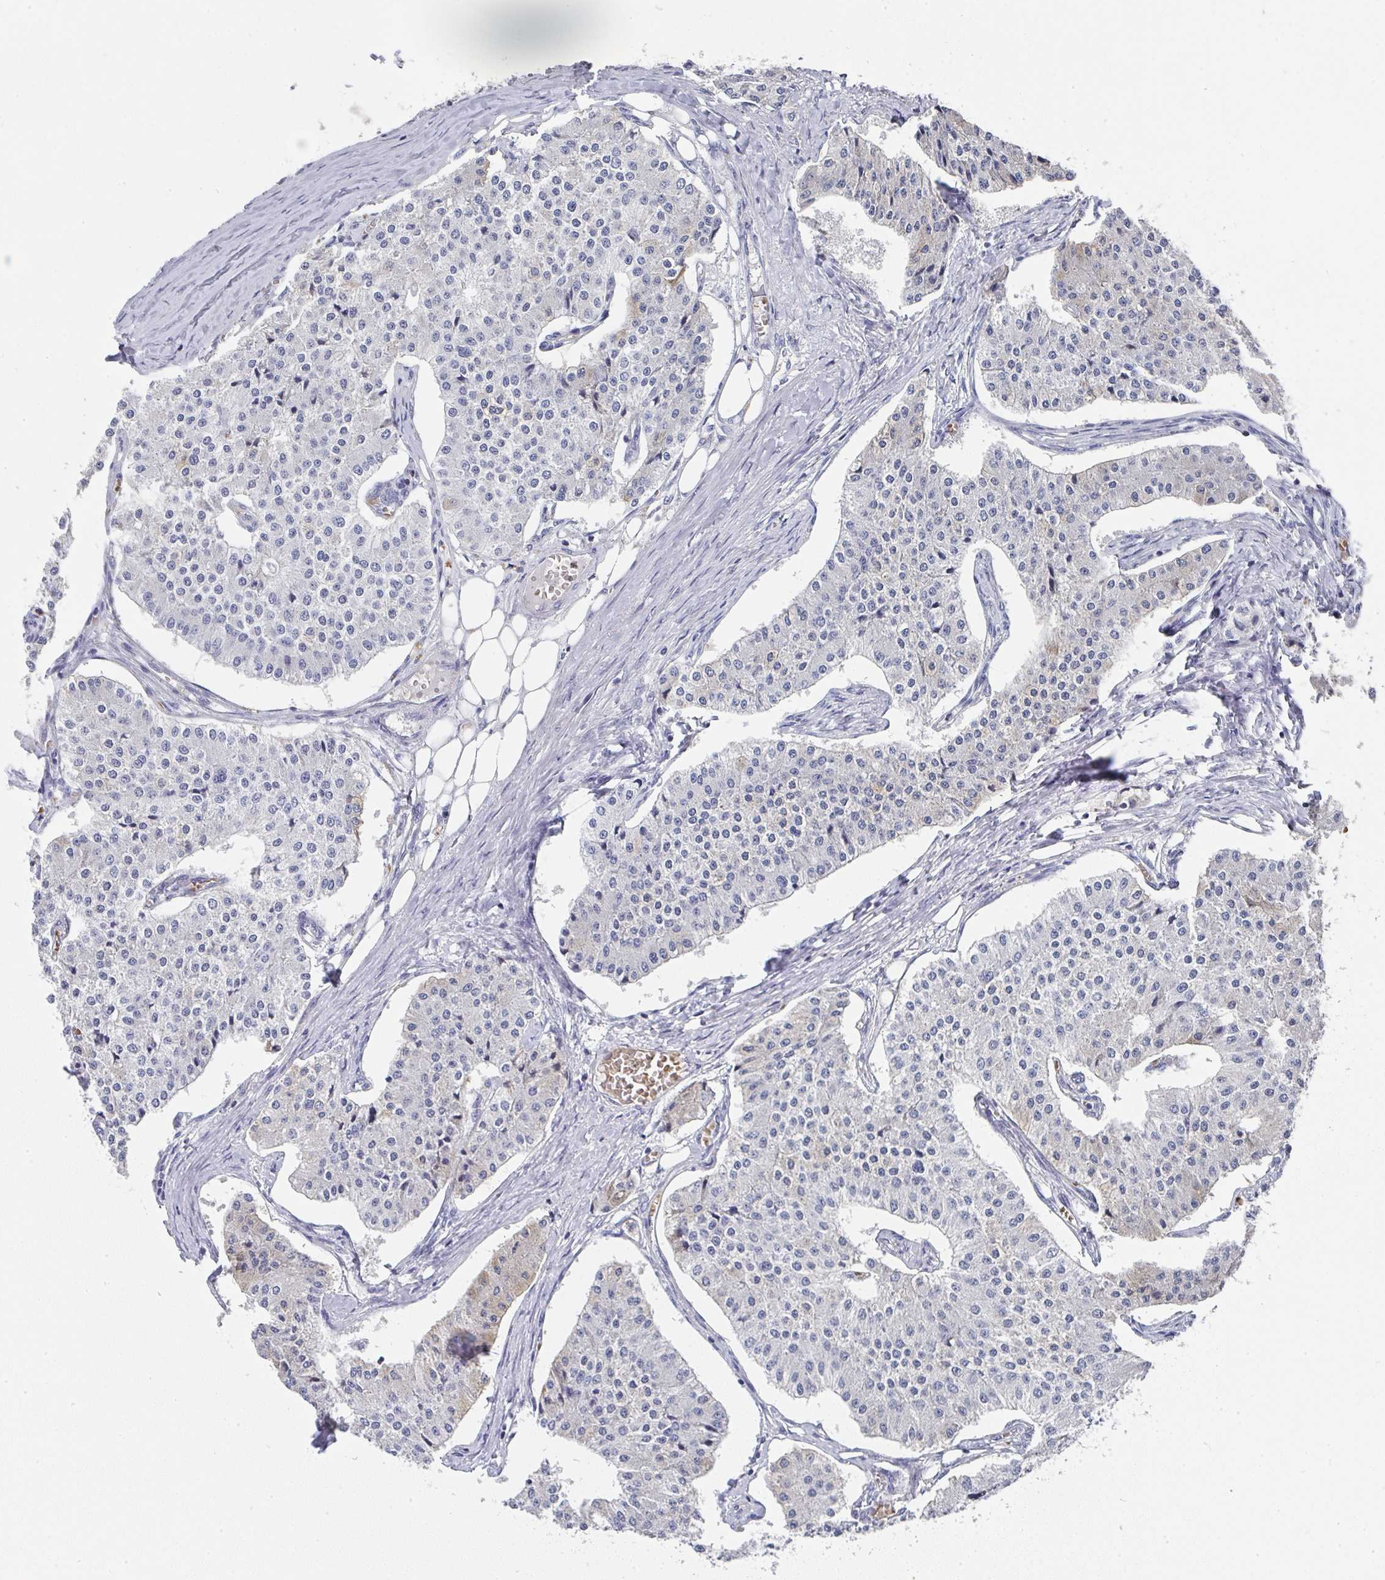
{"staining": {"intensity": "negative", "quantity": "none", "location": "none"}, "tissue": "carcinoid", "cell_type": "Tumor cells", "image_type": "cancer", "snomed": [{"axis": "morphology", "description": "Carcinoid, malignant, NOS"}, {"axis": "topography", "description": "Colon"}], "caption": "Tumor cells show no significant protein staining in carcinoid.", "gene": "NCF1", "patient": {"sex": "female", "age": 52}}